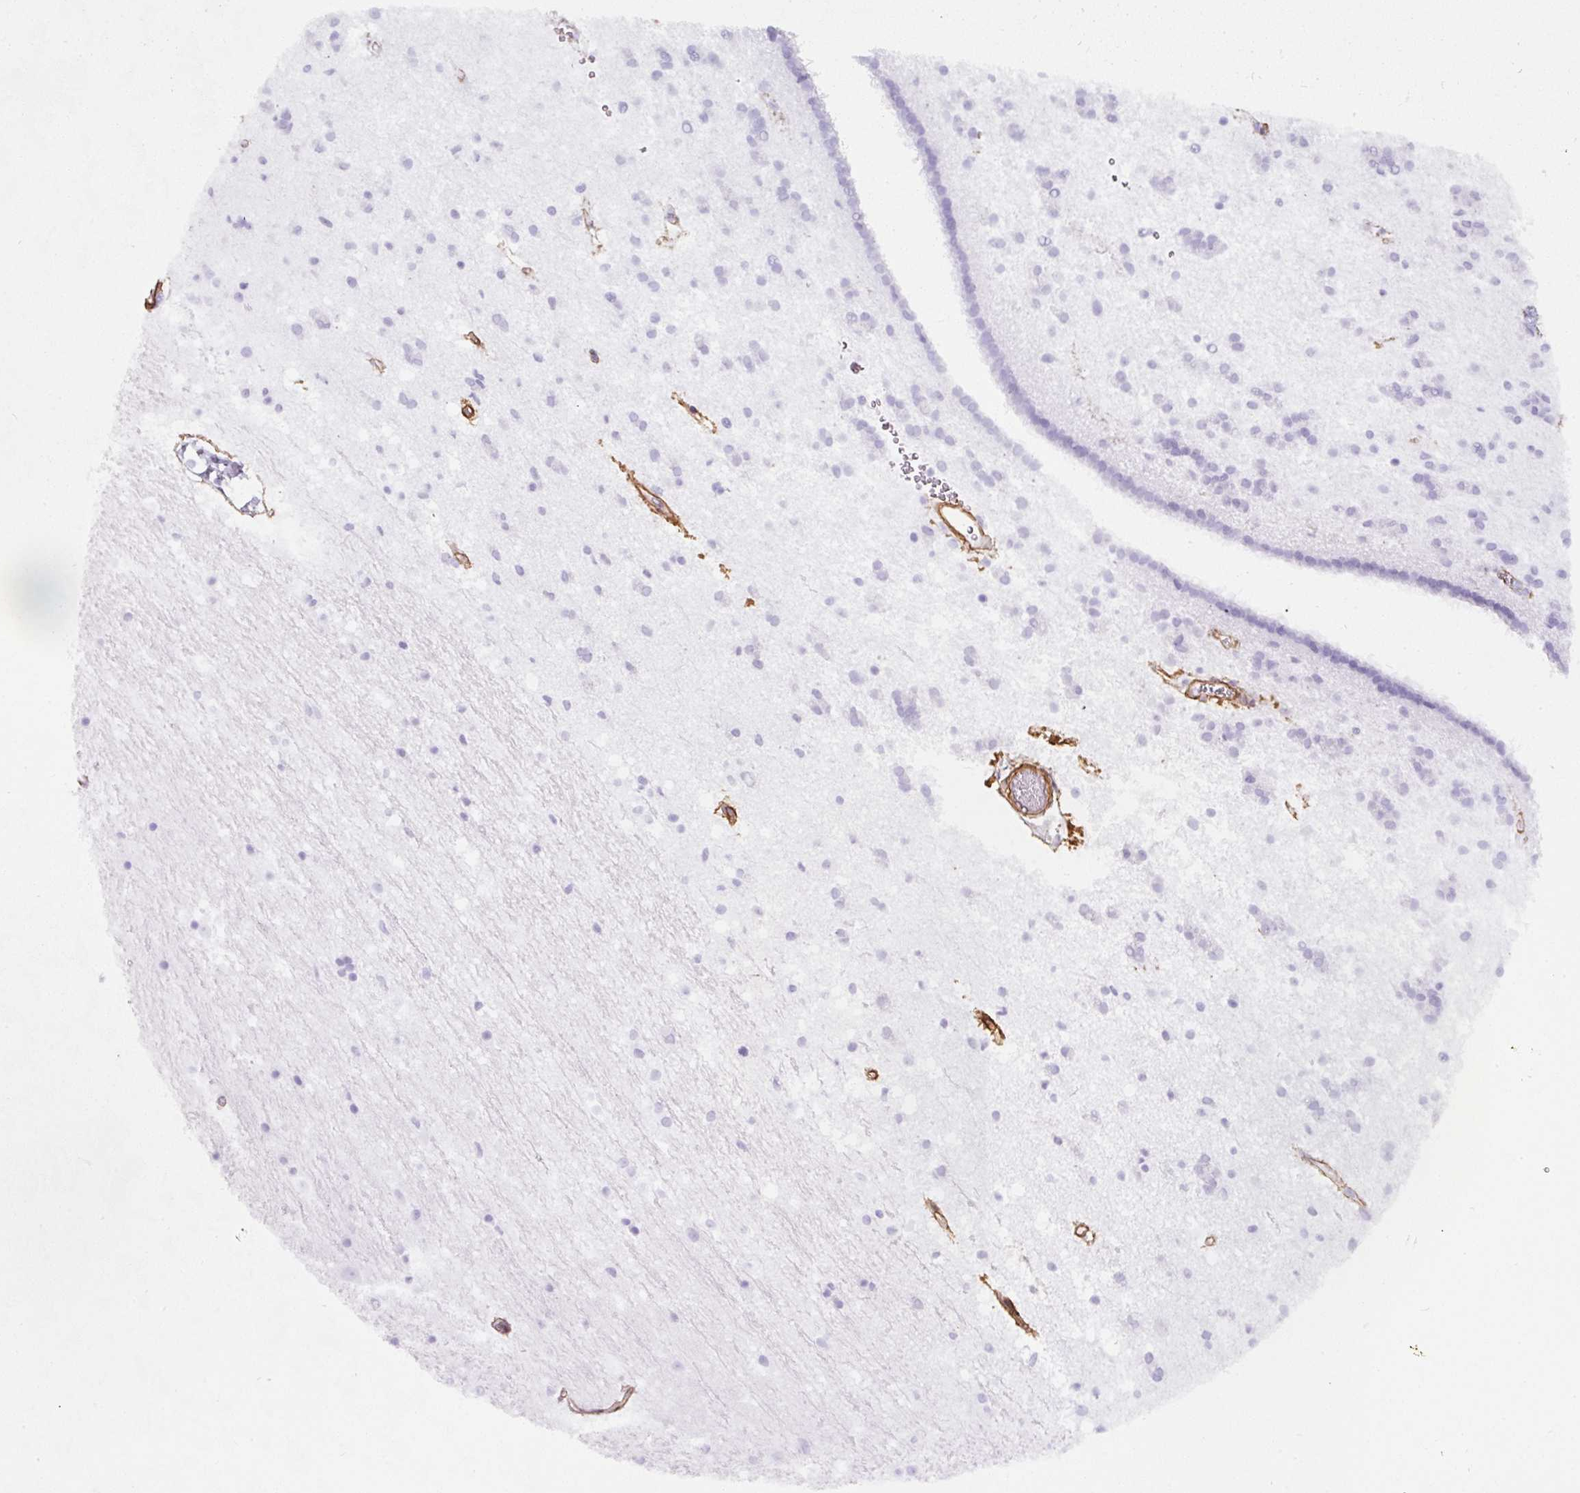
{"staining": {"intensity": "negative", "quantity": "none", "location": "none"}, "tissue": "caudate", "cell_type": "Glial cells", "image_type": "normal", "snomed": [{"axis": "morphology", "description": "Normal tissue, NOS"}, {"axis": "topography", "description": "Lateral ventricle wall"}], "caption": "High power microscopy micrograph of an immunohistochemistry (IHC) micrograph of normal caudate, revealing no significant expression in glial cells.", "gene": "LOXL4", "patient": {"sex": "male", "age": 37}}